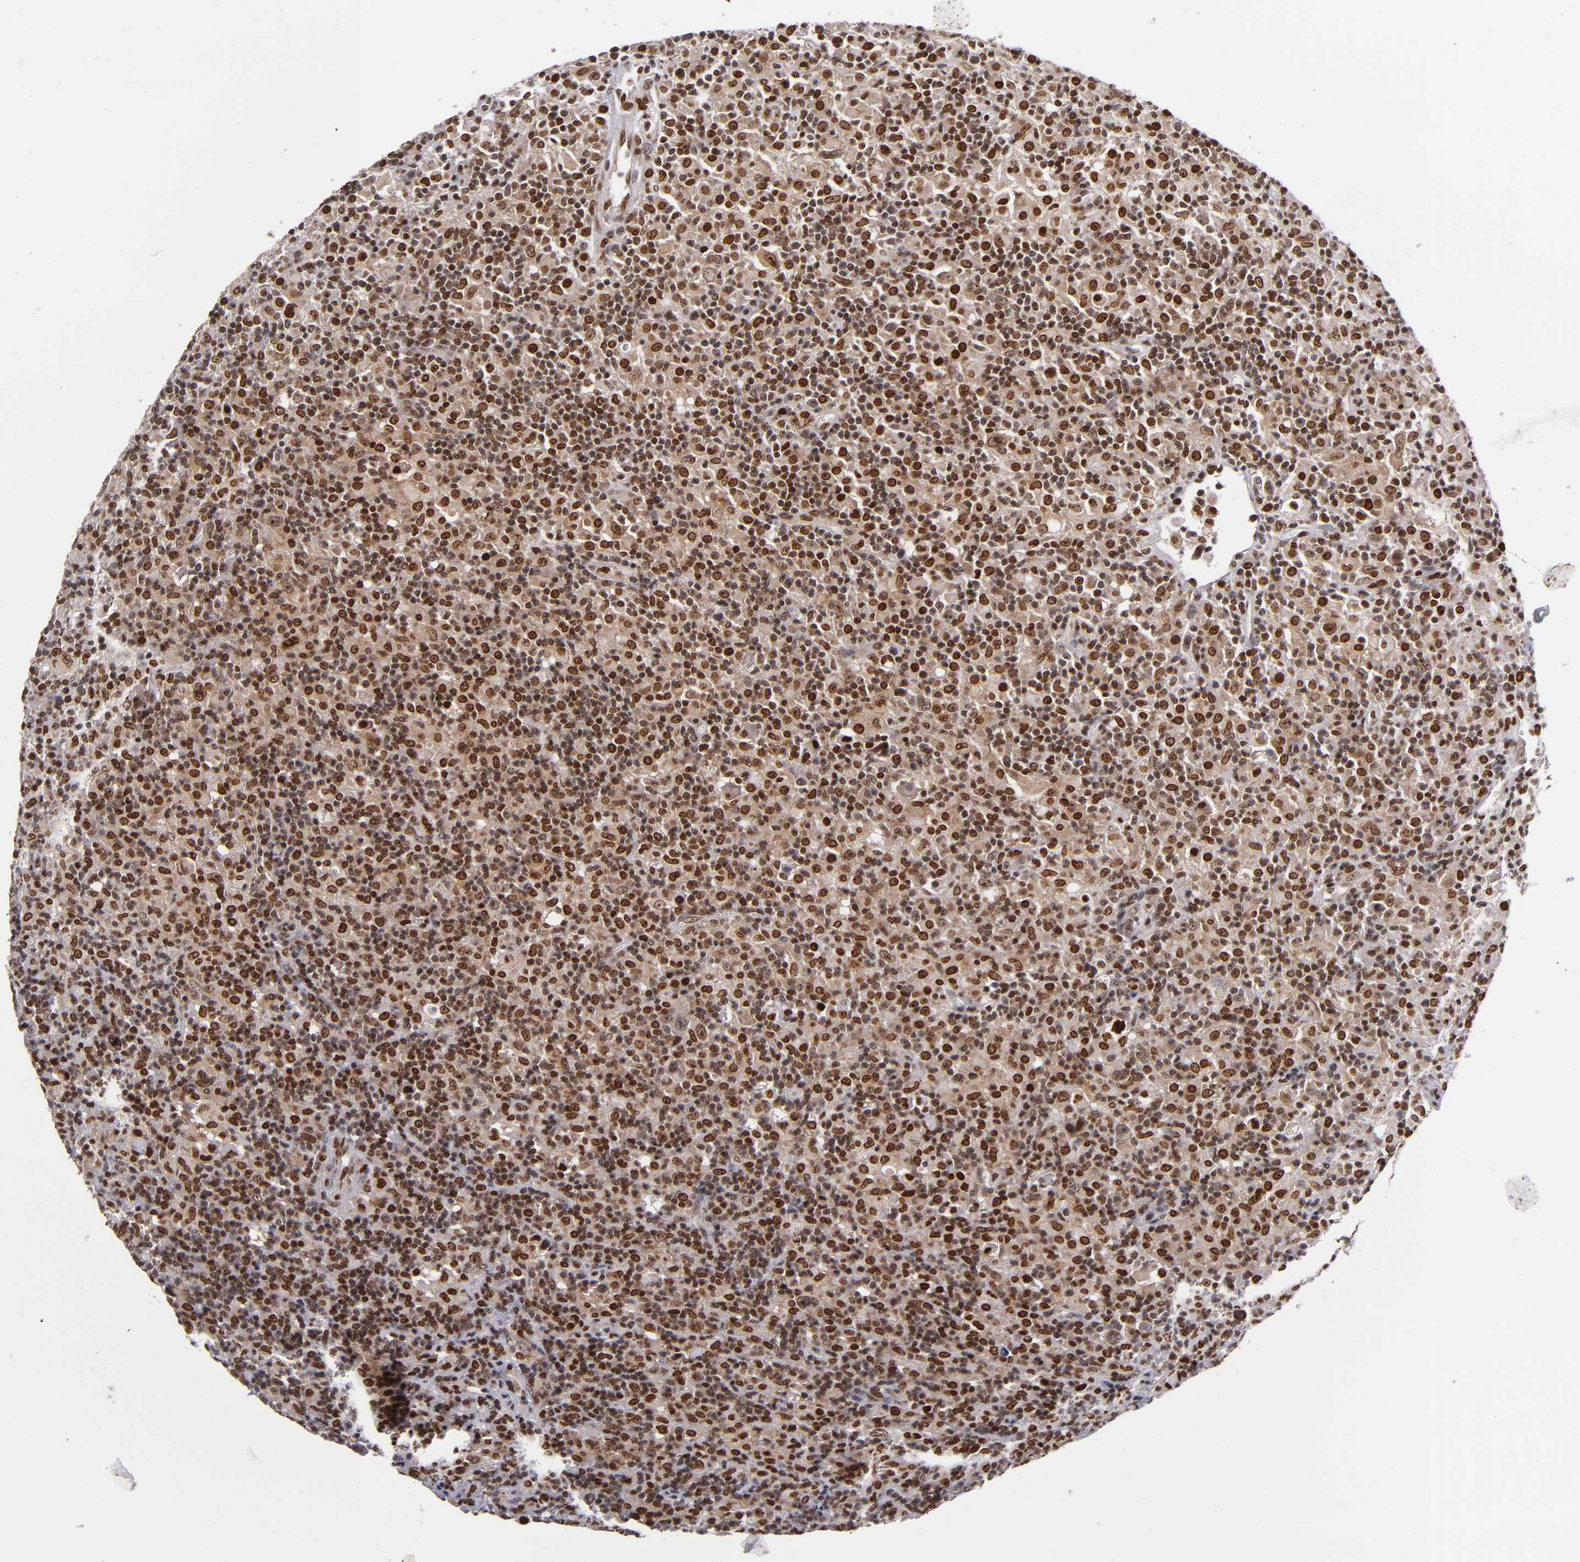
{"staining": {"intensity": "weak", "quantity": ">75%", "location": "cytoplasmic/membranous,nuclear"}, "tissue": "lymphoma", "cell_type": "Tumor cells", "image_type": "cancer", "snomed": [{"axis": "morphology", "description": "Hodgkin's disease, NOS"}, {"axis": "topography", "description": "Lymph node"}], "caption": "DAB (3,3'-diaminobenzidine) immunohistochemical staining of human Hodgkin's disease shows weak cytoplasmic/membranous and nuclear protein positivity in approximately >75% of tumor cells.", "gene": "PCNX4", "patient": {"sex": "male", "age": 46}}